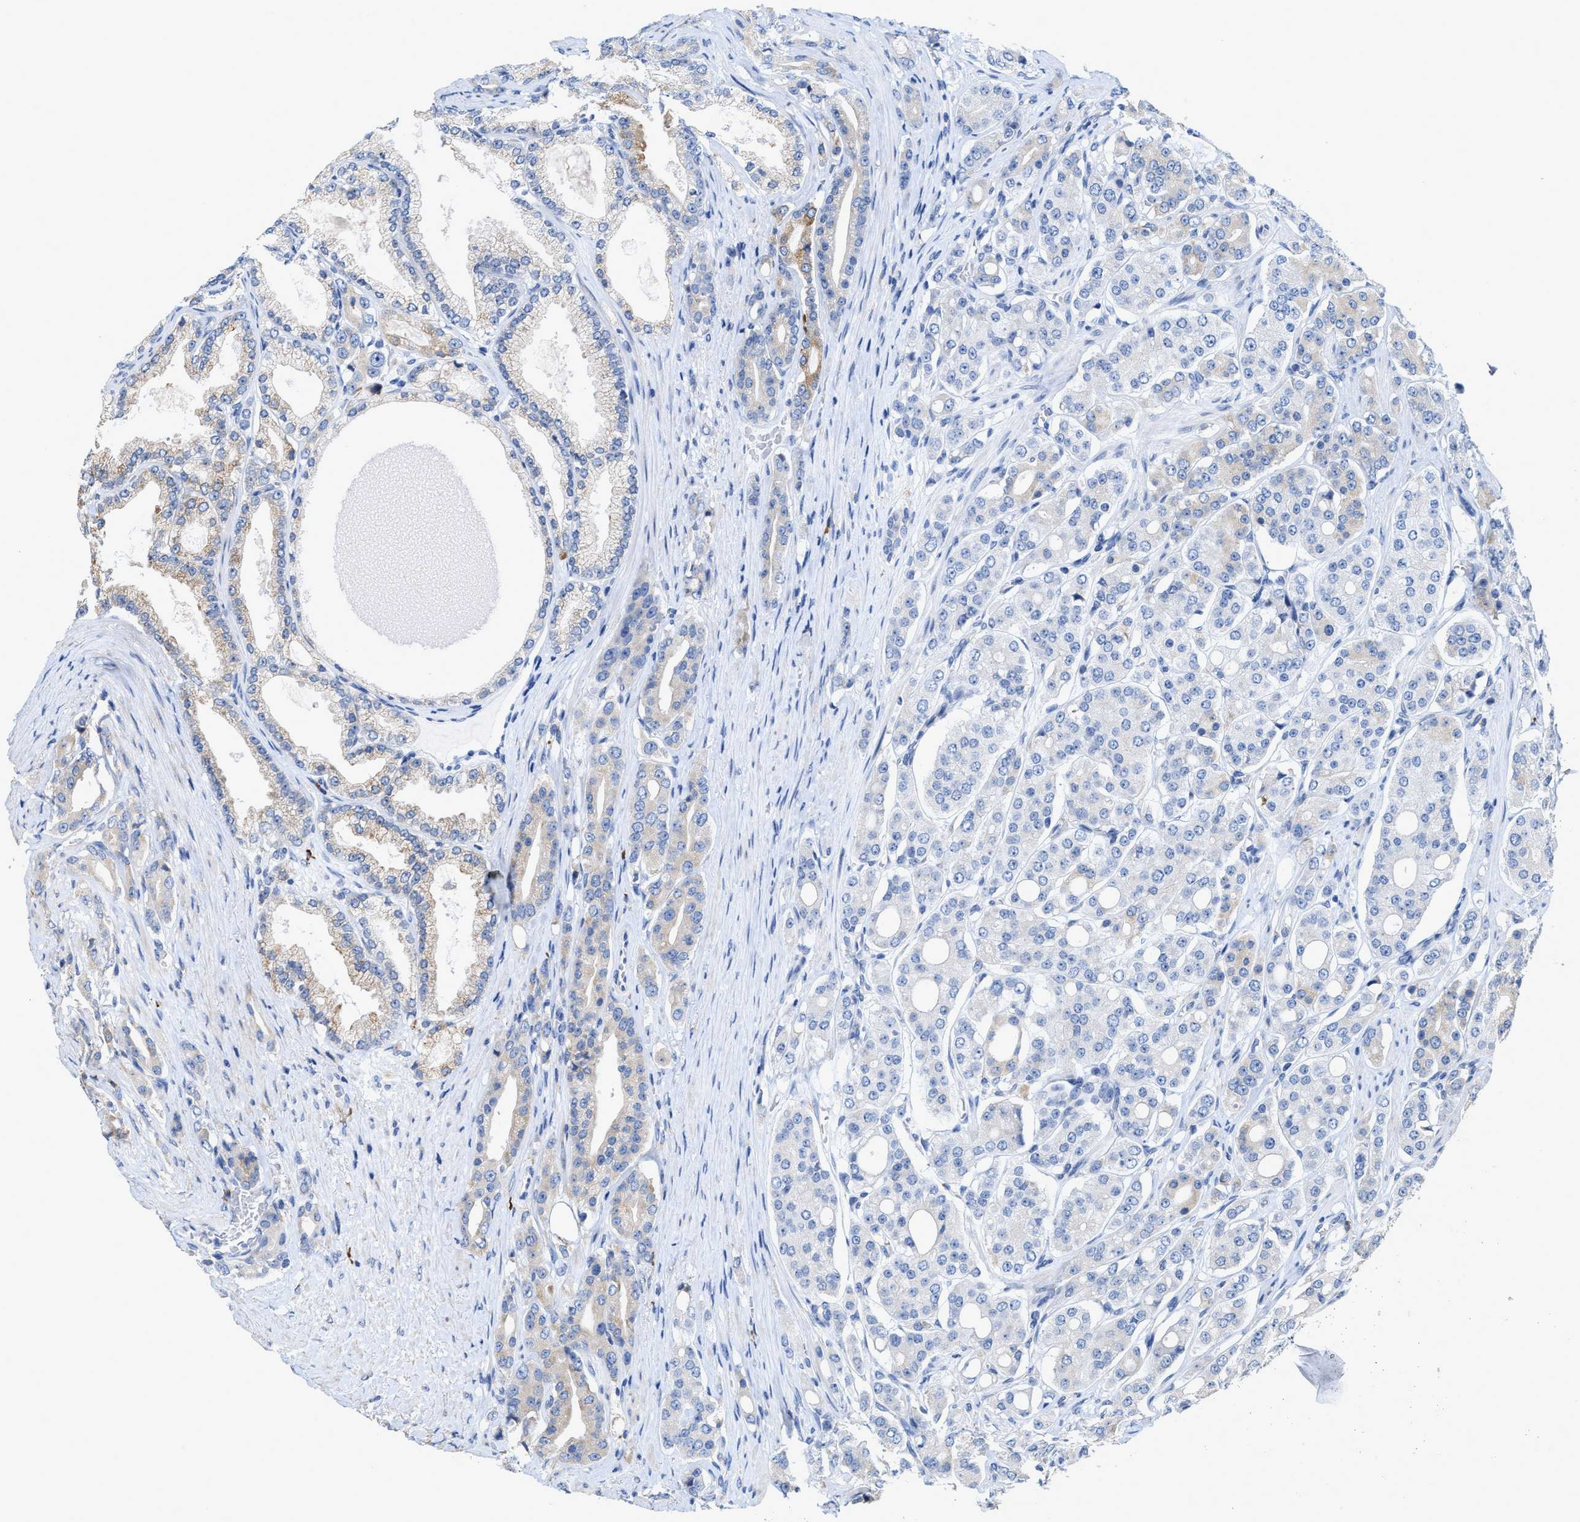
{"staining": {"intensity": "weak", "quantity": "<25%", "location": "cytoplasmic/membranous"}, "tissue": "prostate cancer", "cell_type": "Tumor cells", "image_type": "cancer", "snomed": [{"axis": "morphology", "description": "Adenocarcinoma, High grade"}, {"axis": "topography", "description": "Prostate"}], "caption": "Immunohistochemical staining of human high-grade adenocarcinoma (prostate) shows no significant expression in tumor cells.", "gene": "RYR2", "patient": {"sex": "male", "age": 71}}